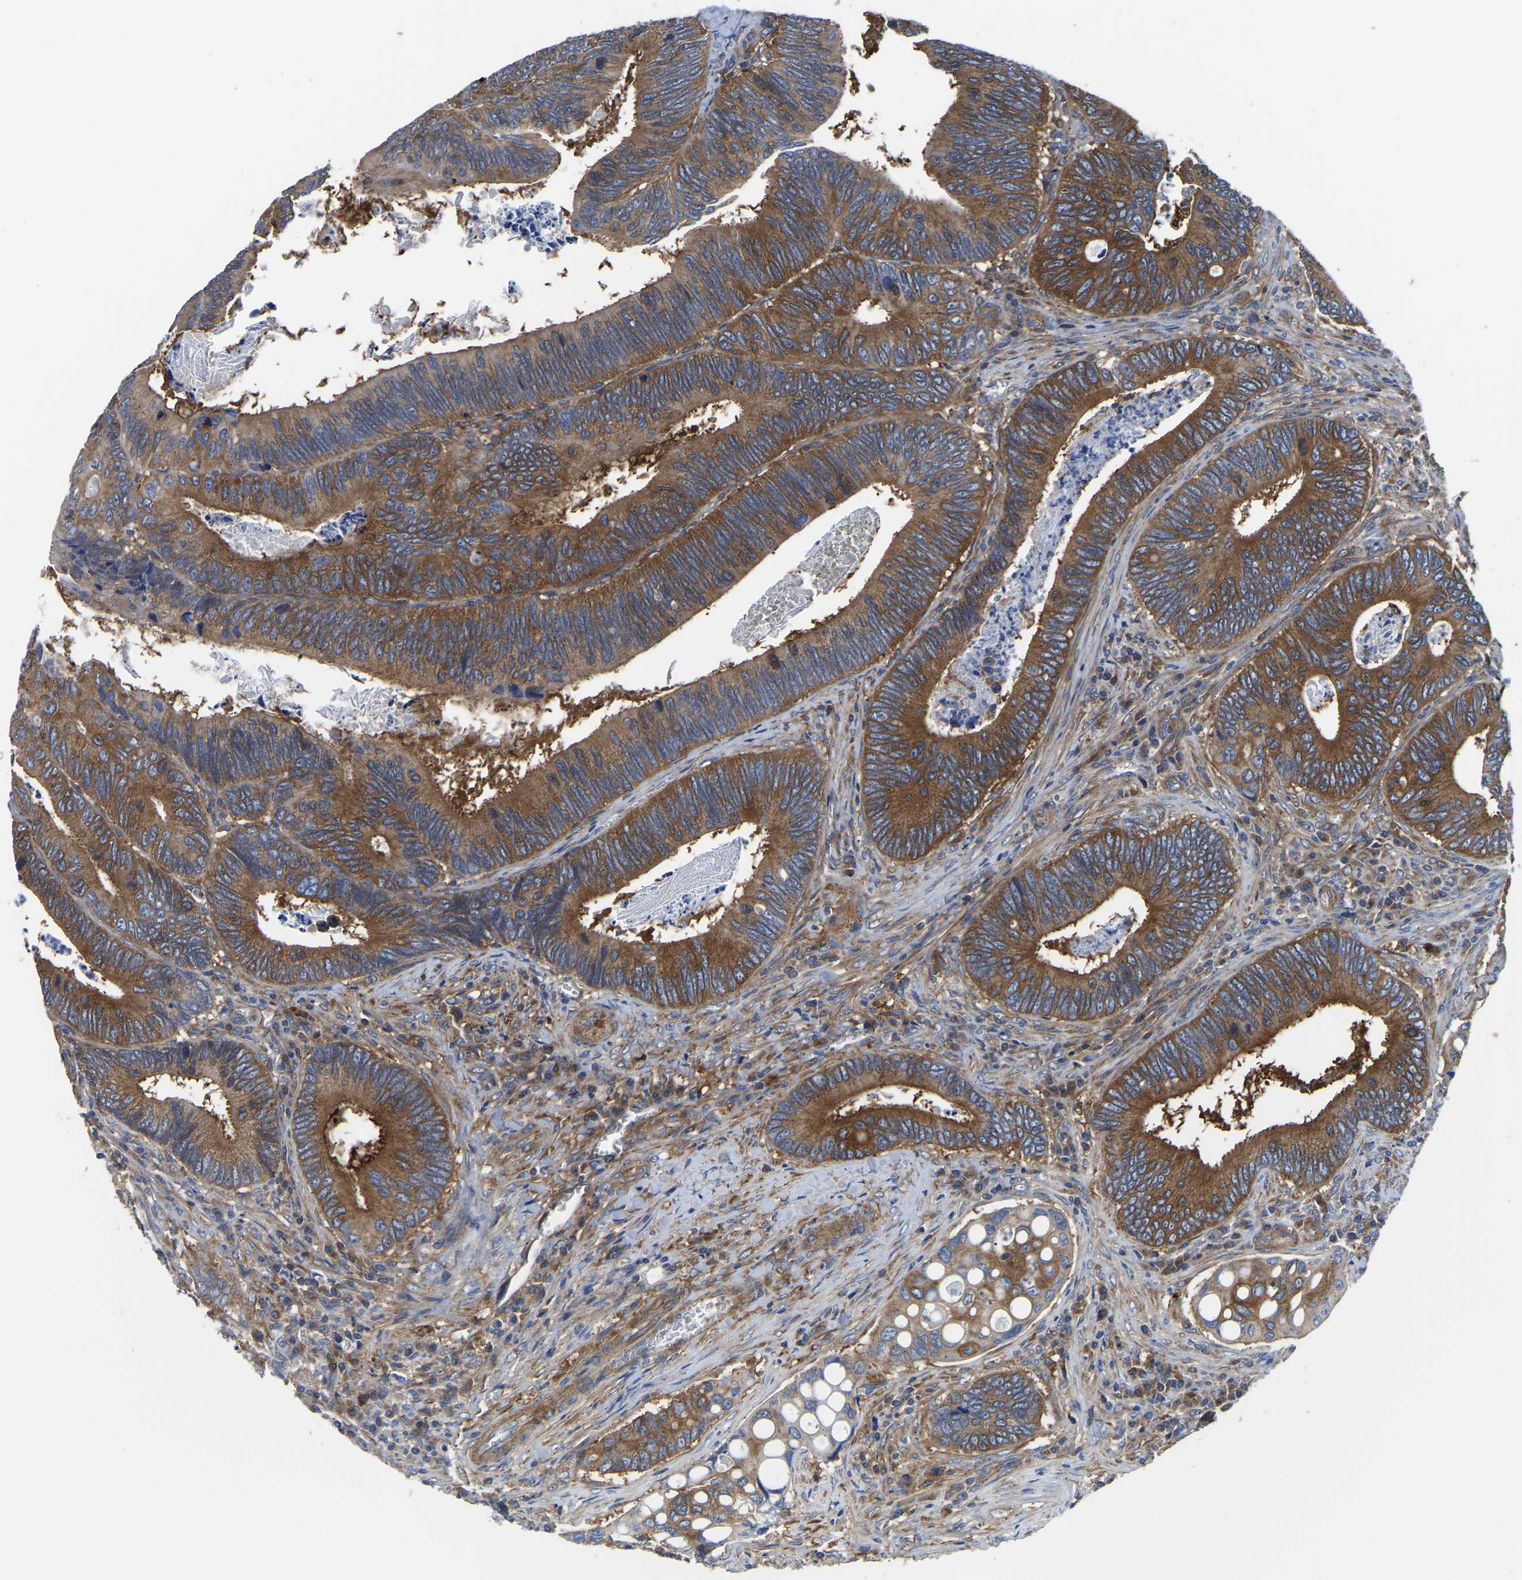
{"staining": {"intensity": "moderate", "quantity": ">75%", "location": "cytoplasmic/membranous"}, "tissue": "colorectal cancer", "cell_type": "Tumor cells", "image_type": "cancer", "snomed": [{"axis": "morphology", "description": "Inflammation, NOS"}, {"axis": "morphology", "description": "Adenocarcinoma, NOS"}, {"axis": "topography", "description": "Colon"}], "caption": "This is an image of immunohistochemistry (IHC) staining of colorectal cancer (adenocarcinoma), which shows moderate positivity in the cytoplasmic/membranous of tumor cells.", "gene": "TFG", "patient": {"sex": "male", "age": 72}}